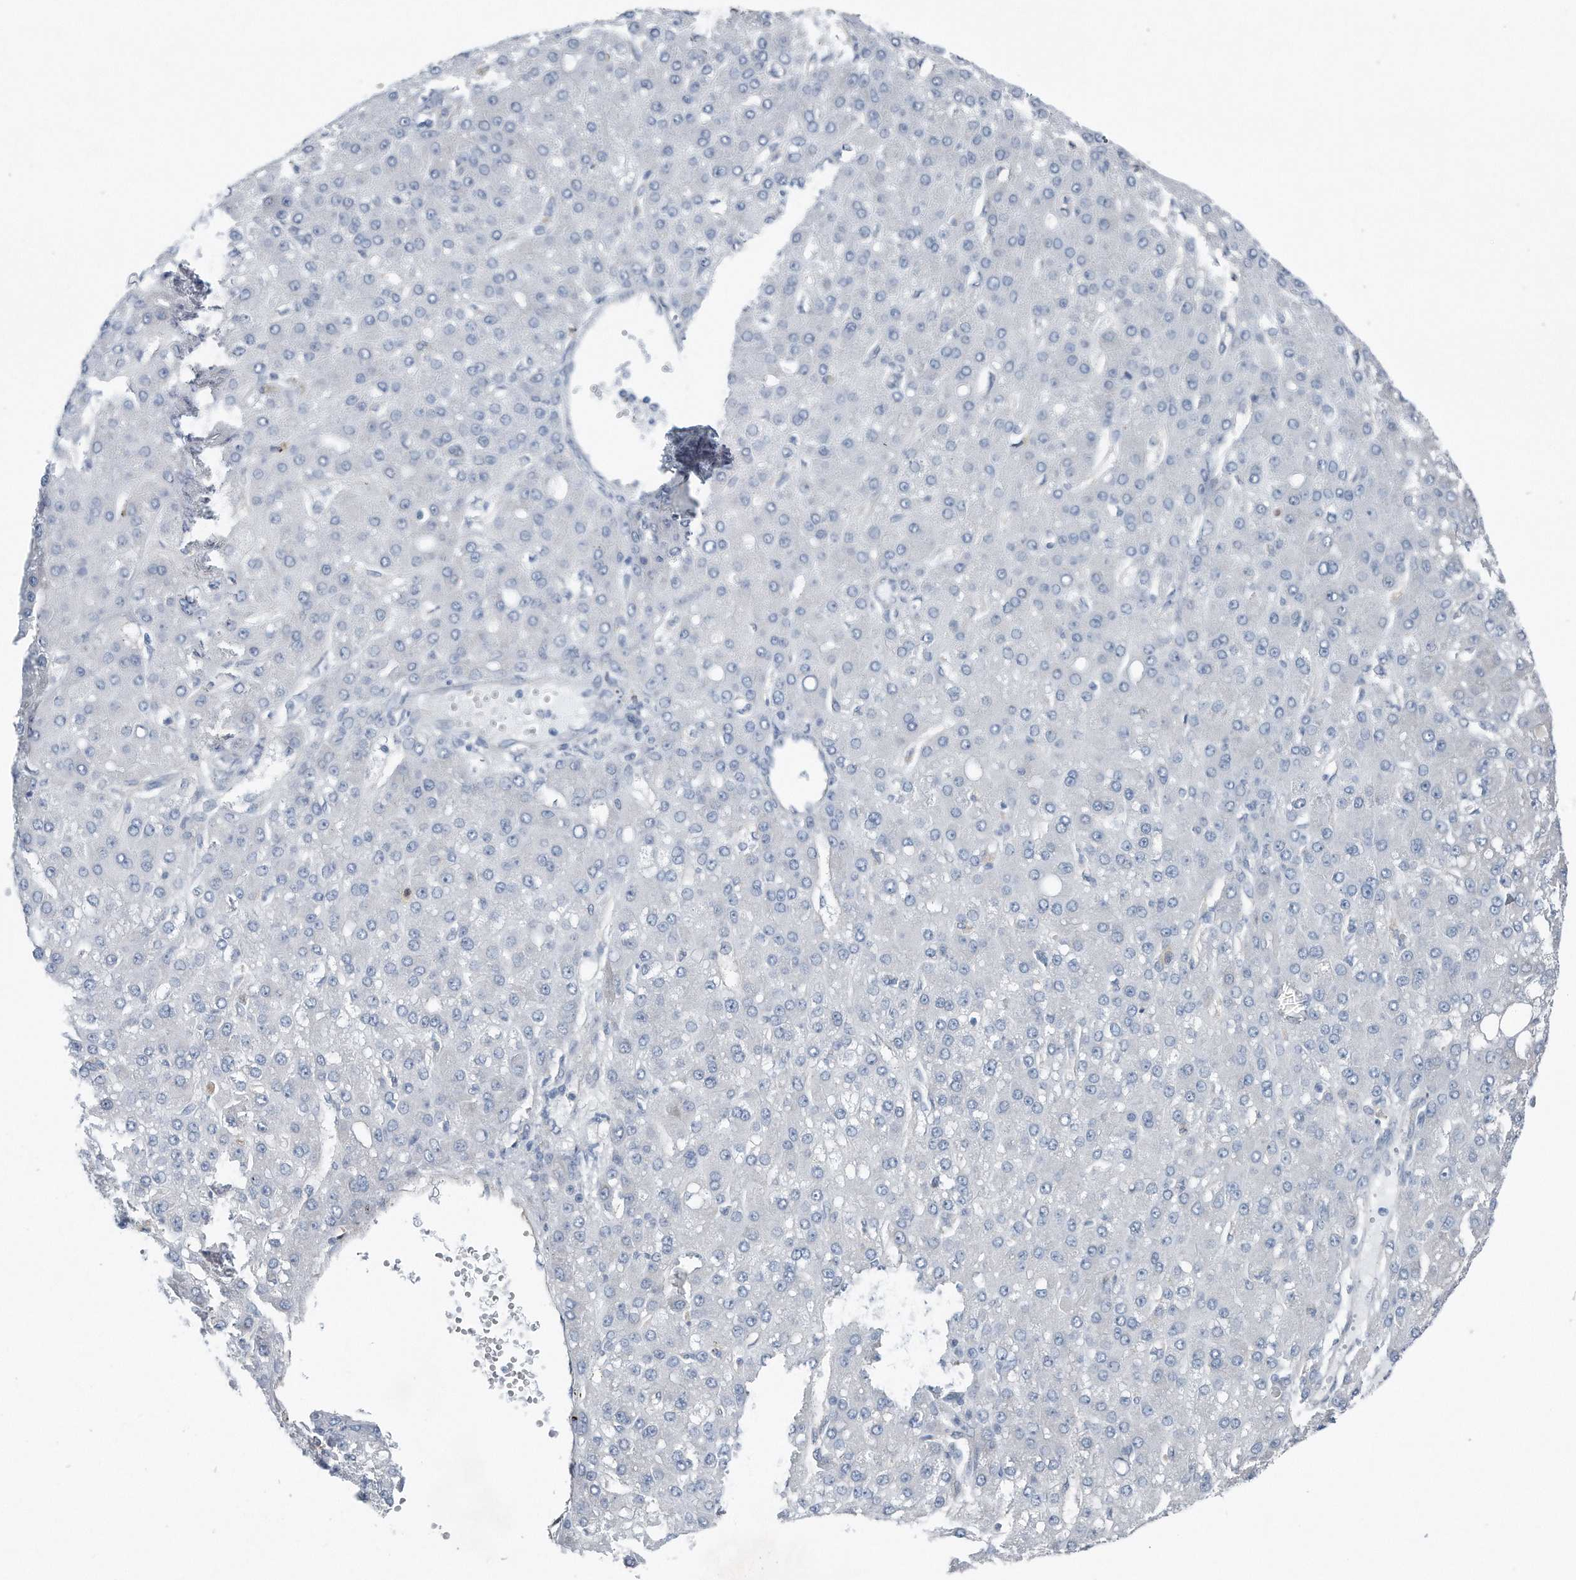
{"staining": {"intensity": "negative", "quantity": "none", "location": "none"}, "tissue": "liver cancer", "cell_type": "Tumor cells", "image_type": "cancer", "snomed": [{"axis": "morphology", "description": "Carcinoma, Hepatocellular, NOS"}, {"axis": "topography", "description": "Liver"}], "caption": "A high-resolution micrograph shows IHC staining of liver cancer (hepatocellular carcinoma), which demonstrates no significant expression in tumor cells.", "gene": "YRDC", "patient": {"sex": "male", "age": 67}}